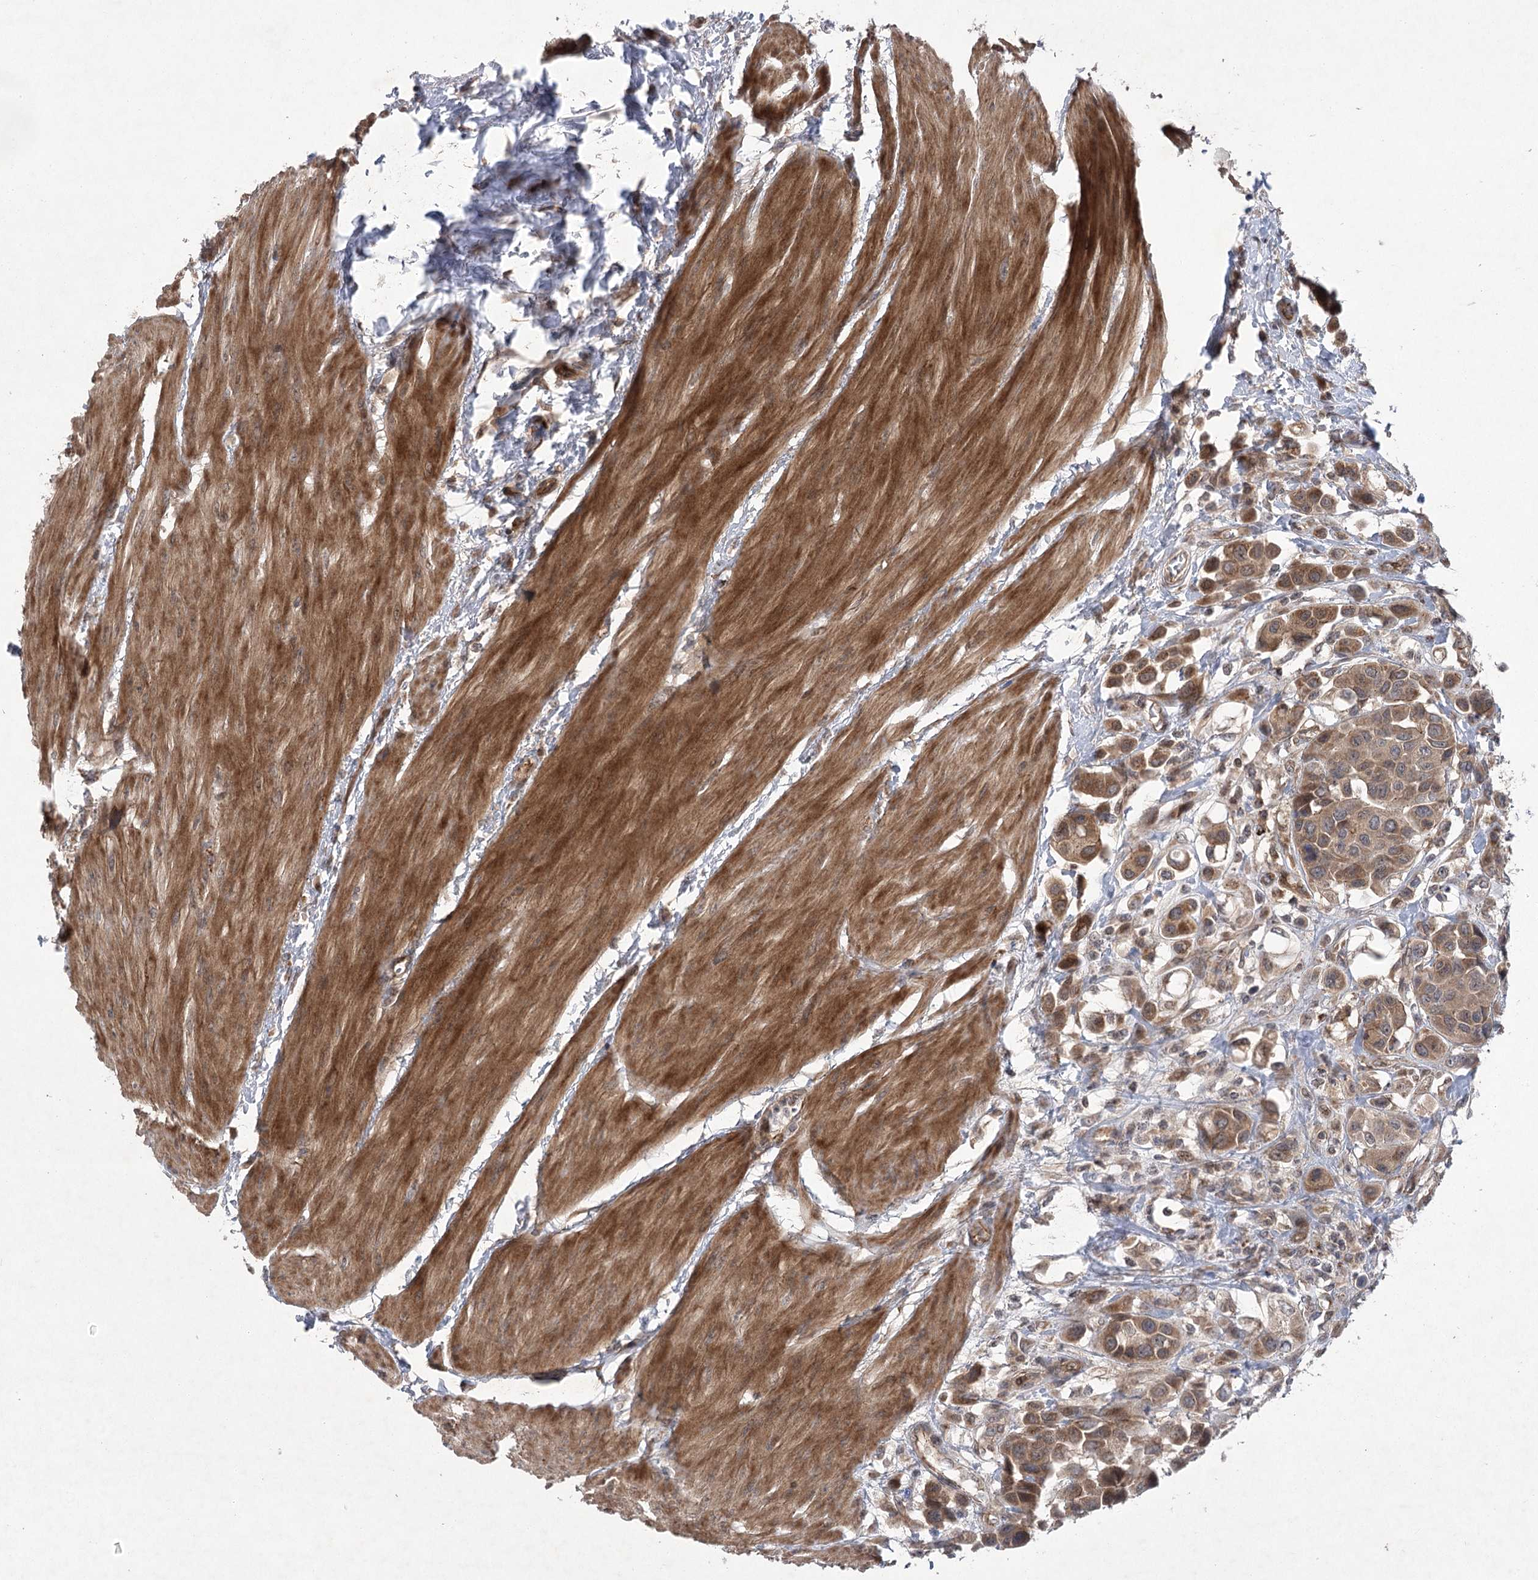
{"staining": {"intensity": "moderate", "quantity": ">75%", "location": "cytoplasmic/membranous"}, "tissue": "urothelial cancer", "cell_type": "Tumor cells", "image_type": "cancer", "snomed": [{"axis": "morphology", "description": "Urothelial carcinoma, High grade"}, {"axis": "topography", "description": "Urinary bladder"}], "caption": "Immunohistochemistry micrograph of neoplastic tissue: urothelial carcinoma (high-grade) stained using immunohistochemistry (IHC) exhibits medium levels of moderate protein expression localized specifically in the cytoplasmic/membranous of tumor cells, appearing as a cytoplasmic/membranous brown color.", "gene": "METTL24", "patient": {"sex": "male", "age": 50}}